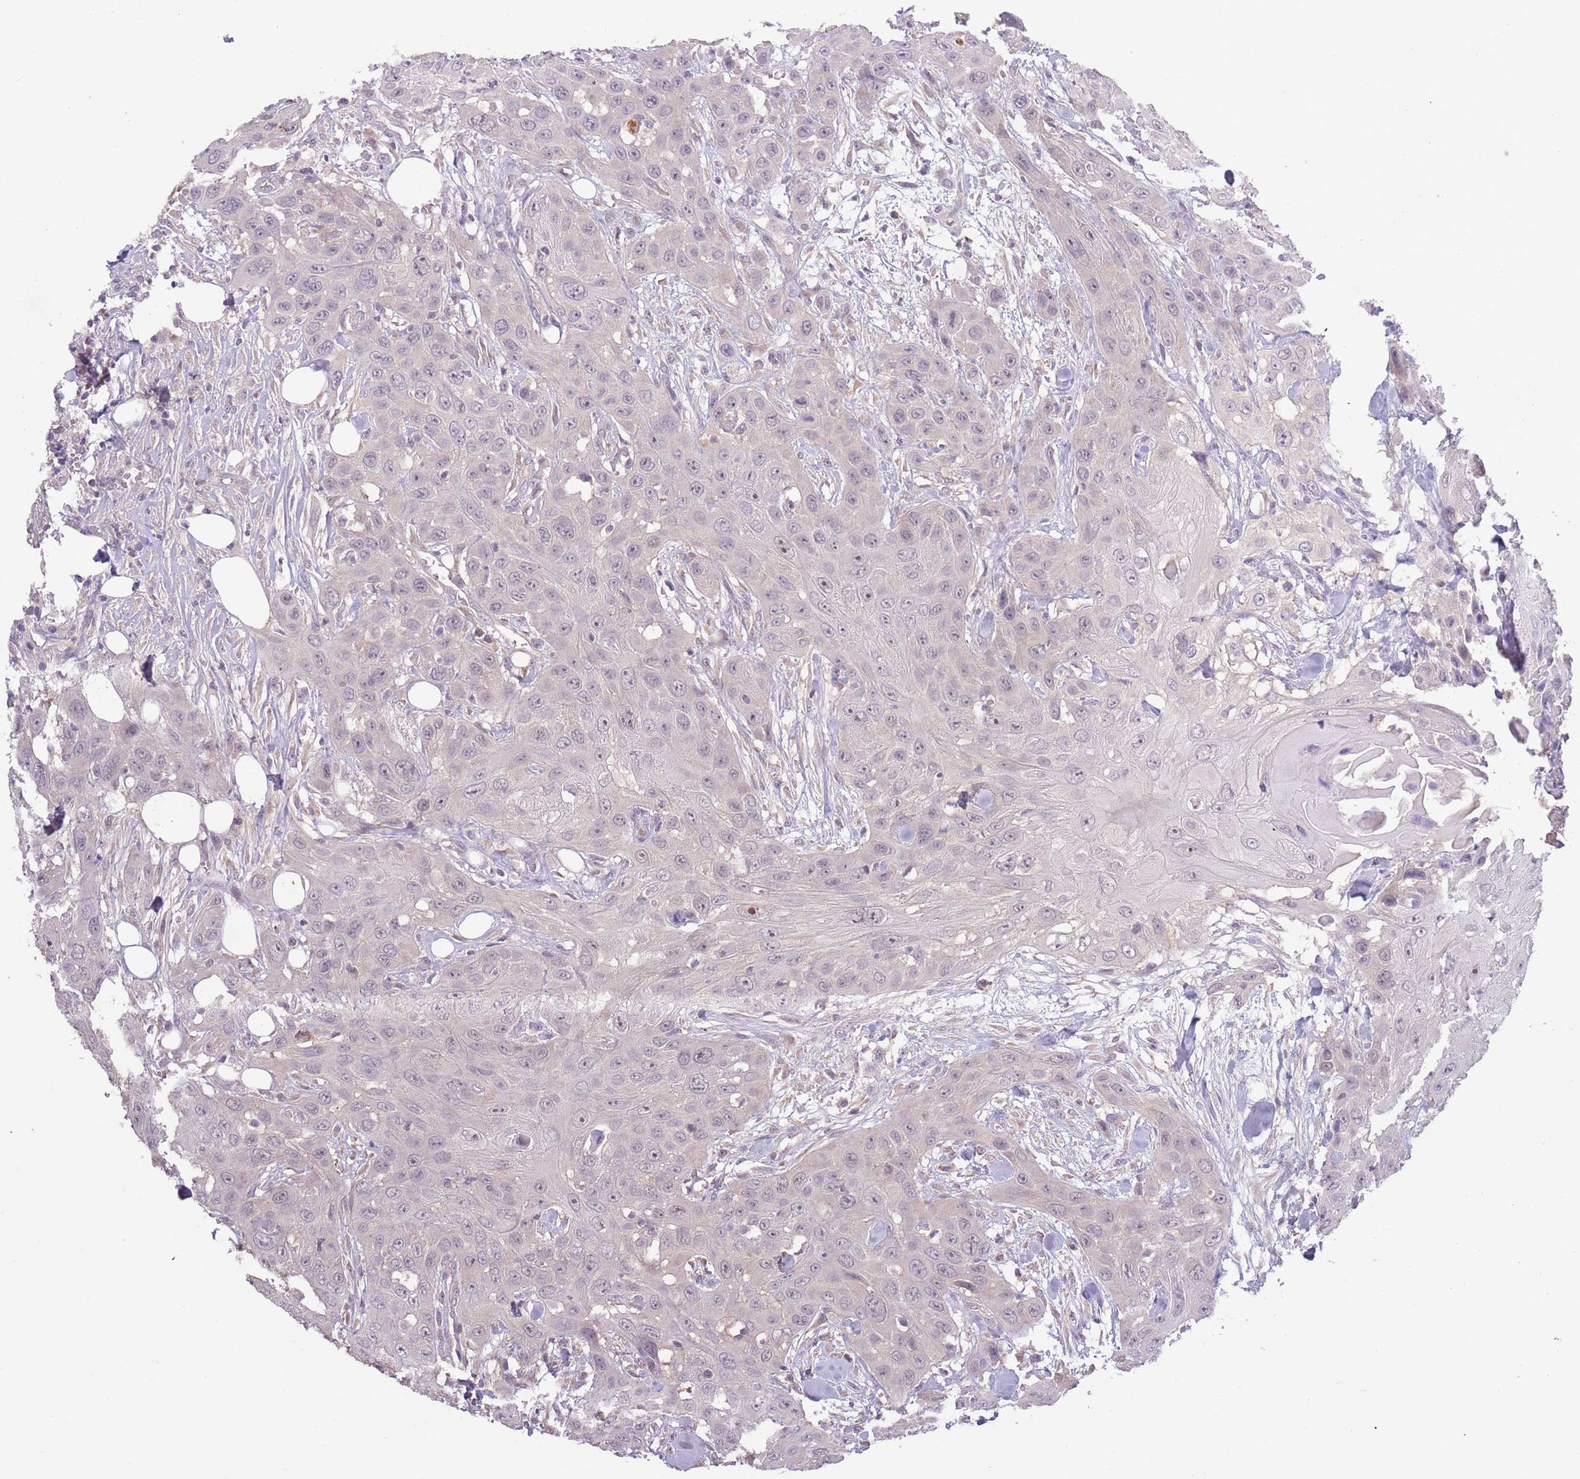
{"staining": {"intensity": "weak", "quantity": "25%-75%", "location": "nuclear"}, "tissue": "head and neck cancer", "cell_type": "Tumor cells", "image_type": "cancer", "snomed": [{"axis": "morphology", "description": "Squamous cell carcinoma, NOS"}, {"axis": "topography", "description": "Head-Neck"}], "caption": "About 25%-75% of tumor cells in head and neck cancer (squamous cell carcinoma) demonstrate weak nuclear protein staining as visualized by brown immunohistochemical staining.", "gene": "SHROOM3", "patient": {"sex": "male", "age": 81}}